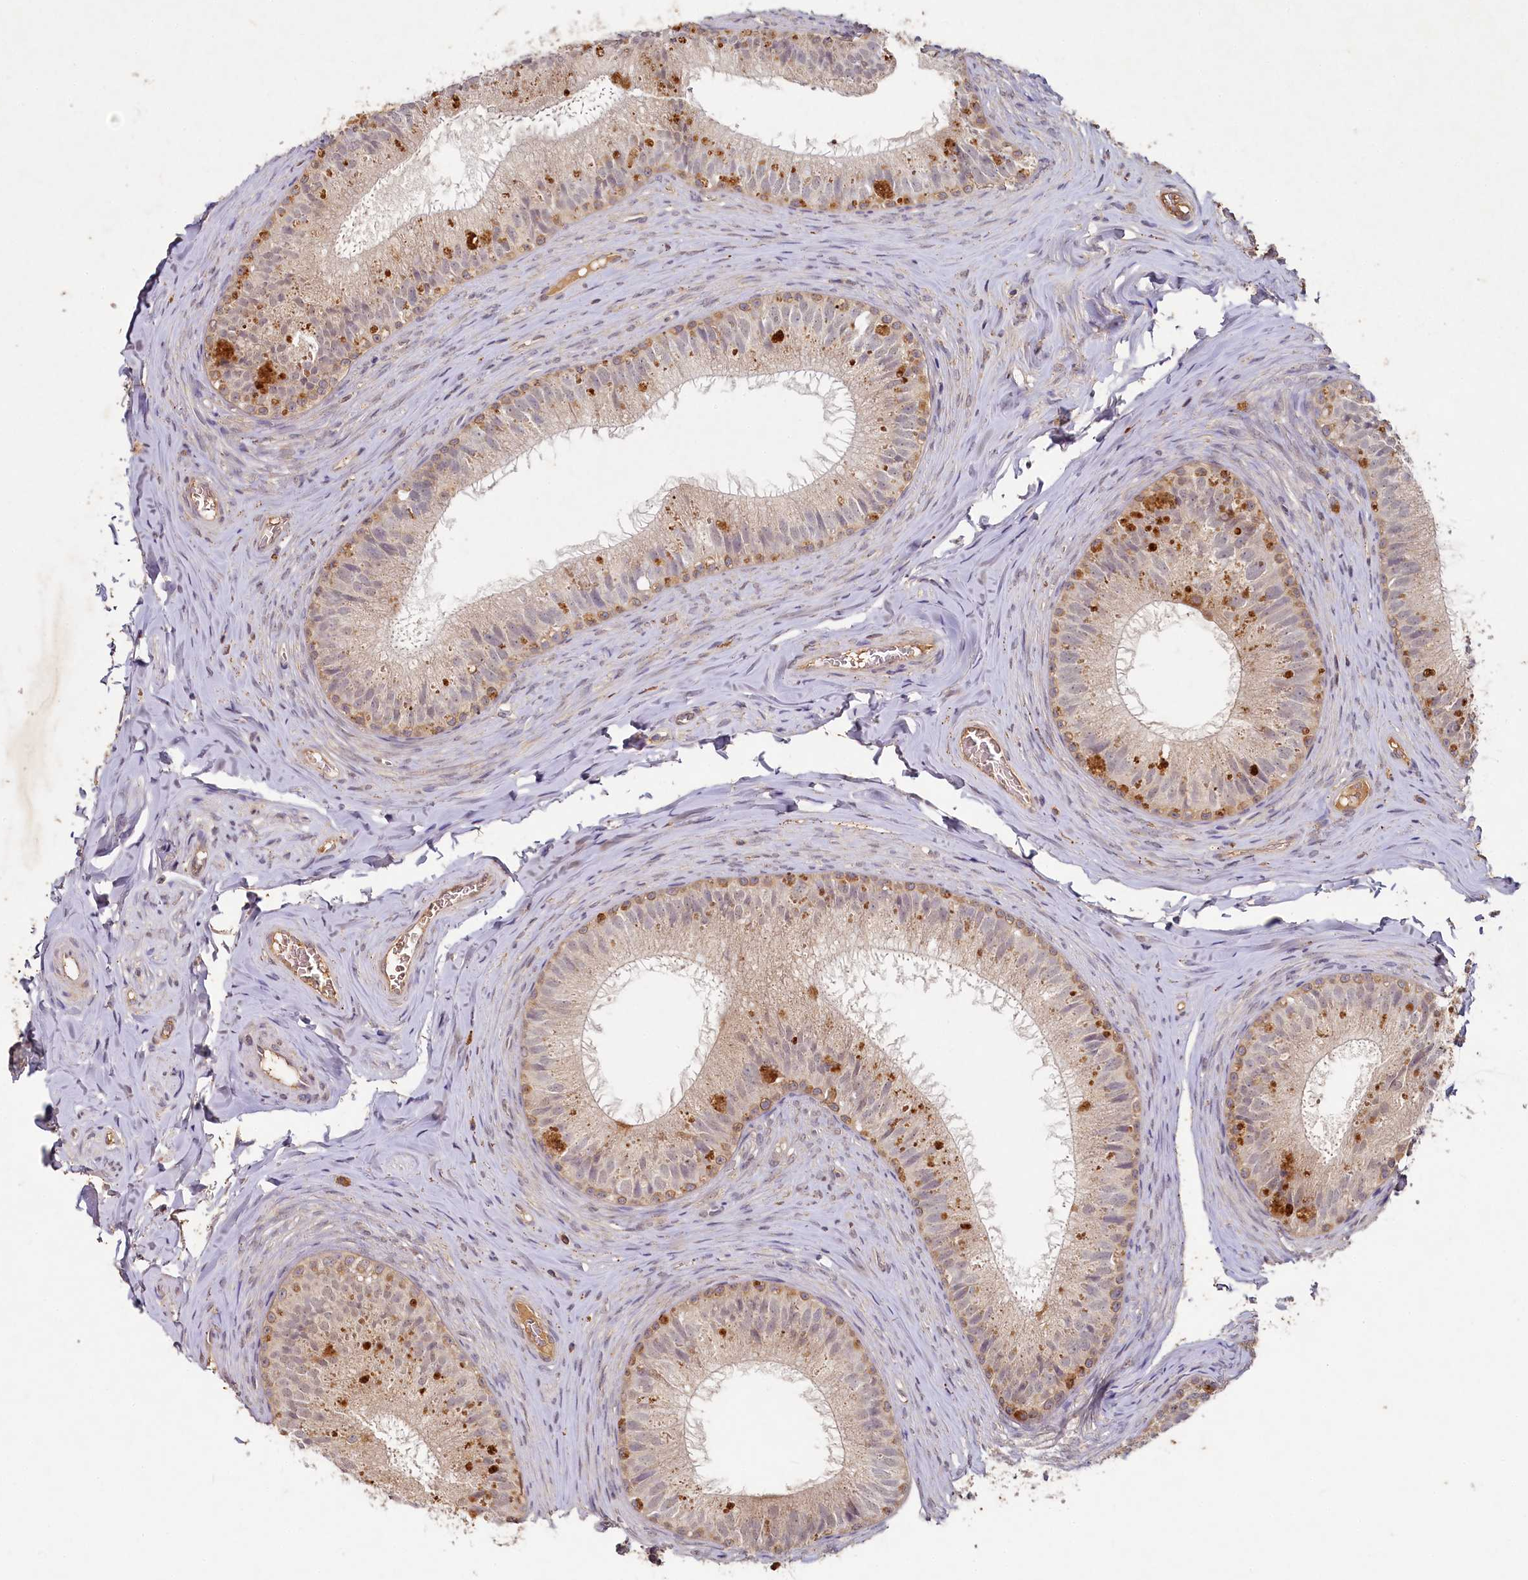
{"staining": {"intensity": "moderate", "quantity": "25%-75%", "location": "cytoplasmic/membranous"}, "tissue": "epididymis", "cell_type": "Glandular cells", "image_type": "normal", "snomed": [{"axis": "morphology", "description": "Normal tissue, NOS"}, {"axis": "topography", "description": "Epididymis"}], "caption": "Glandular cells display medium levels of moderate cytoplasmic/membranous positivity in approximately 25%-75% of cells in normal epididymis. The staining was performed using DAB (3,3'-diaminobenzidine), with brown indicating positive protein expression. Nuclei are stained blue with hematoxylin.", "gene": "HERC3", "patient": {"sex": "male", "age": 34}}